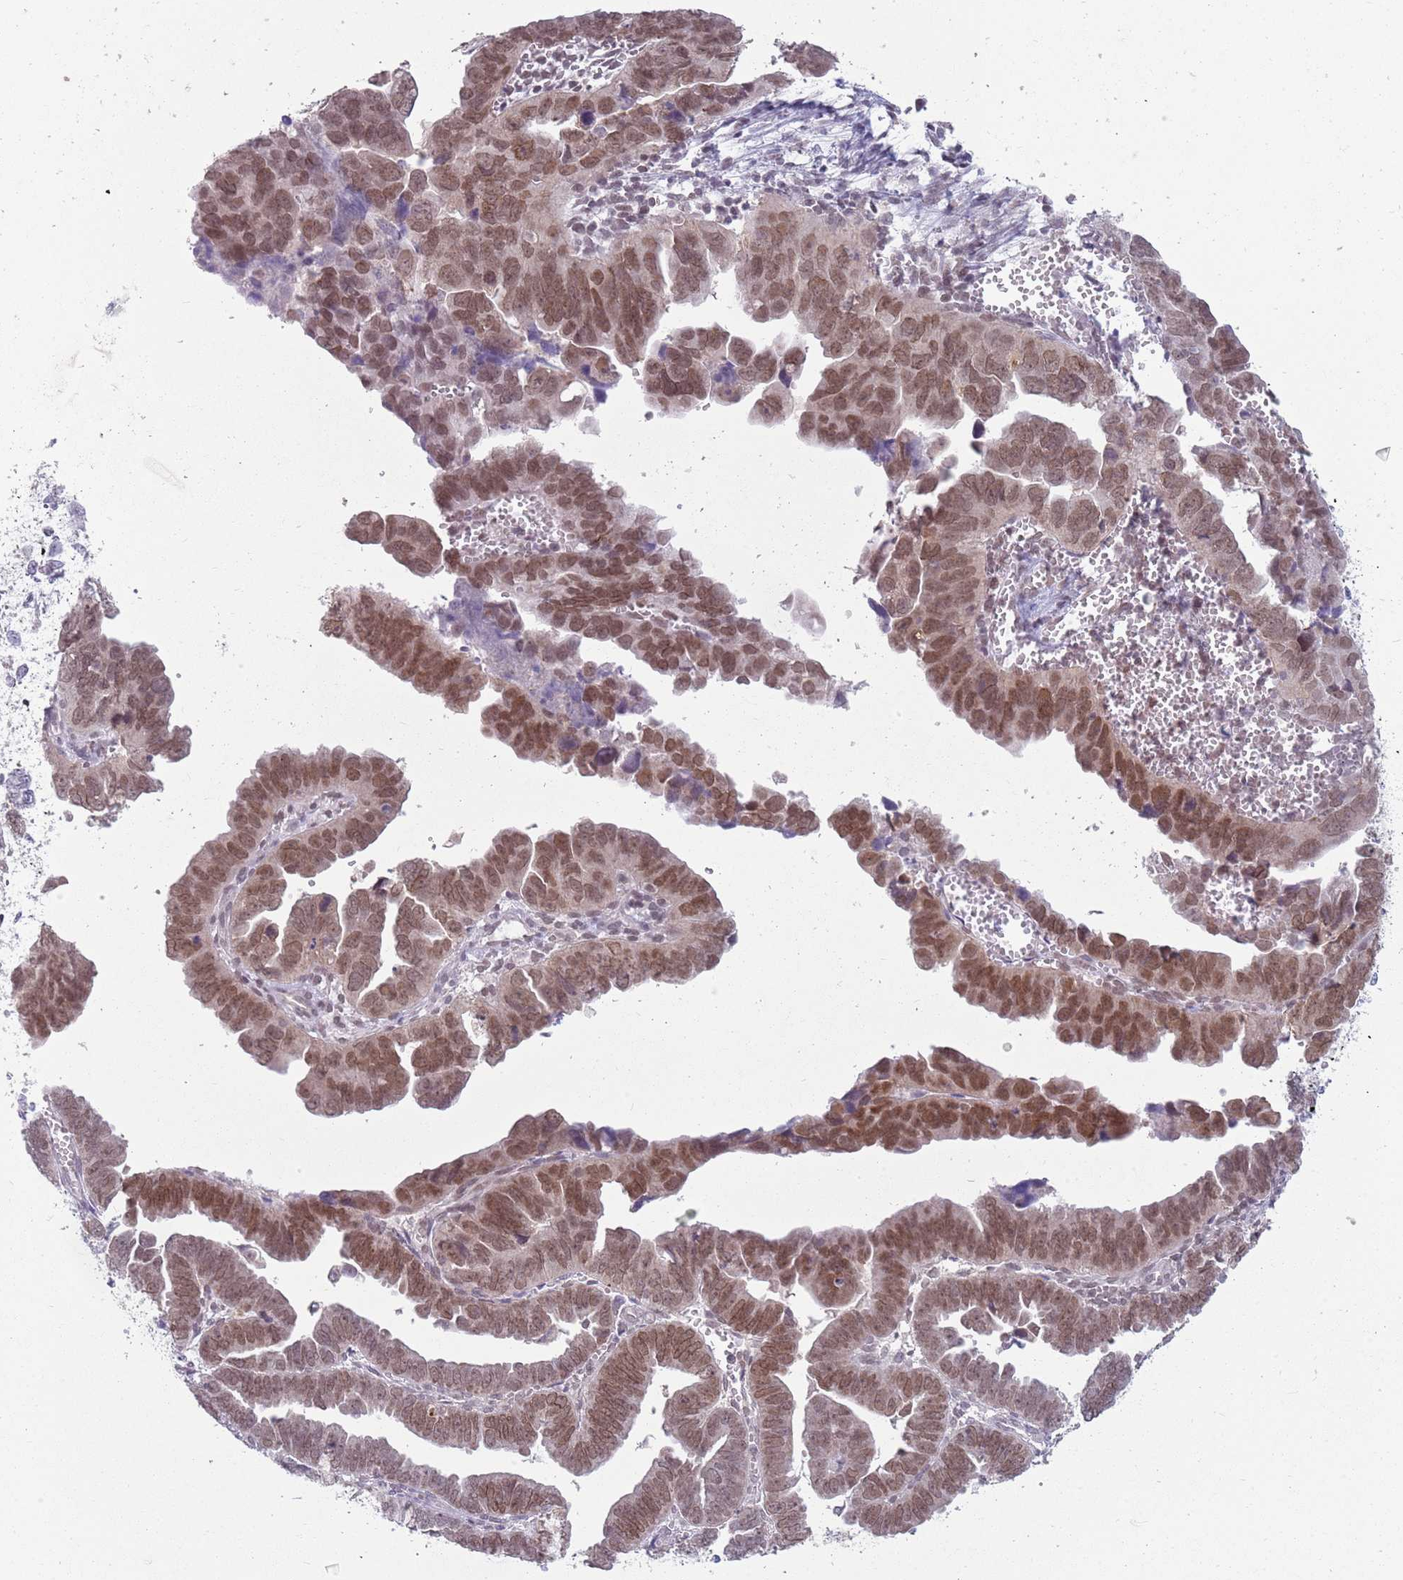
{"staining": {"intensity": "moderate", "quantity": ">75%", "location": "nuclear"}, "tissue": "endometrial cancer", "cell_type": "Tumor cells", "image_type": "cancer", "snomed": [{"axis": "morphology", "description": "Adenocarcinoma, NOS"}, {"axis": "topography", "description": "Endometrium"}], "caption": "Human endometrial adenocarcinoma stained with a brown dye displays moderate nuclear positive staining in approximately >75% of tumor cells.", "gene": "ZNF574", "patient": {"sex": "female", "age": 75}}